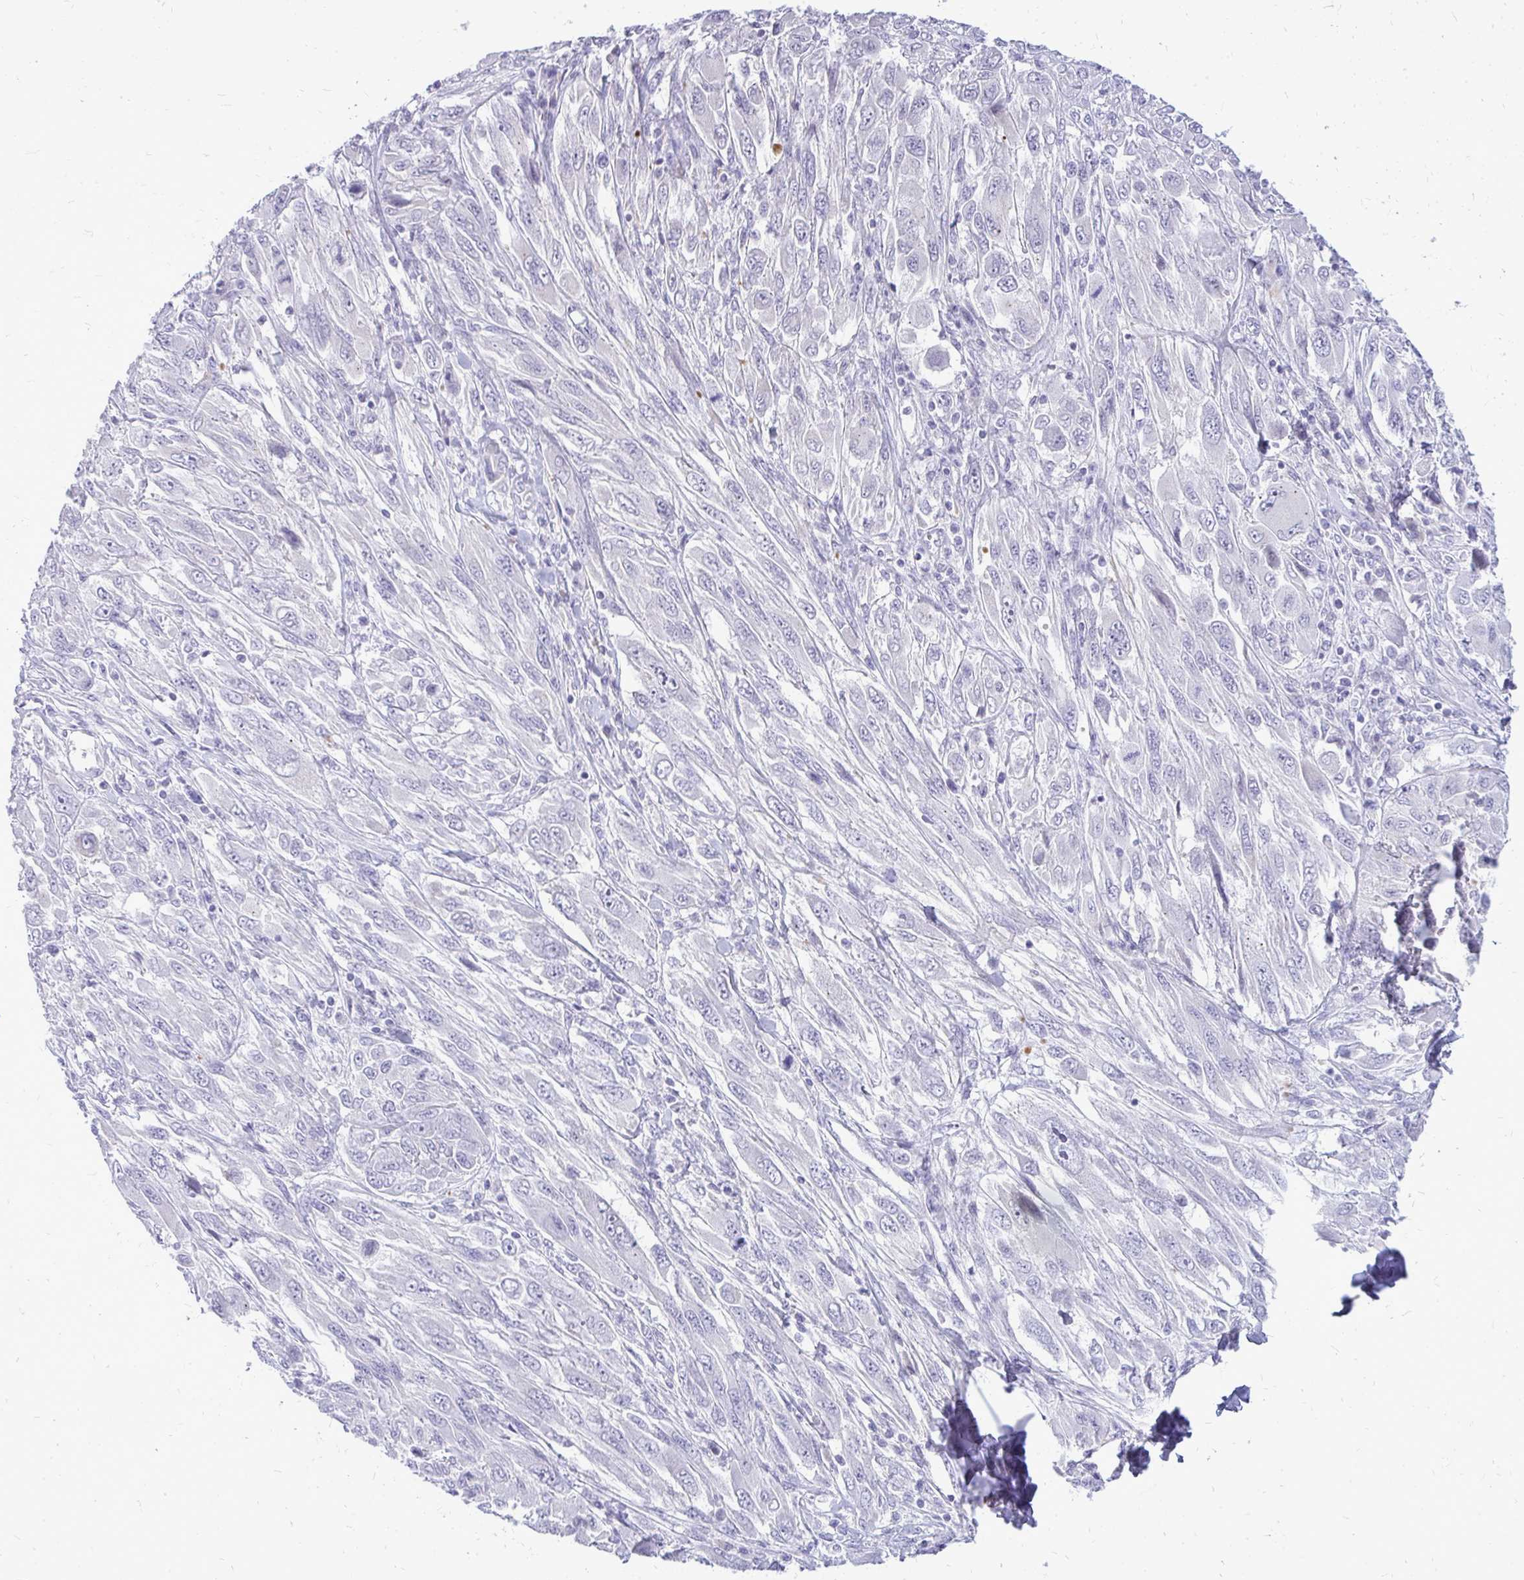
{"staining": {"intensity": "negative", "quantity": "none", "location": "none"}, "tissue": "melanoma", "cell_type": "Tumor cells", "image_type": "cancer", "snomed": [{"axis": "morphology", "description": "Malignant melanoma, NOS"}, {"axis": "topography", "description": "Skin"}], "caption": "IHC micrograph of neoplastic tissue: melanoma stained with DAB exhibits no significant protein staining in tumor cells.", "gene": "SPTBN2", "patient": {"sex": "female", "age": 91}}